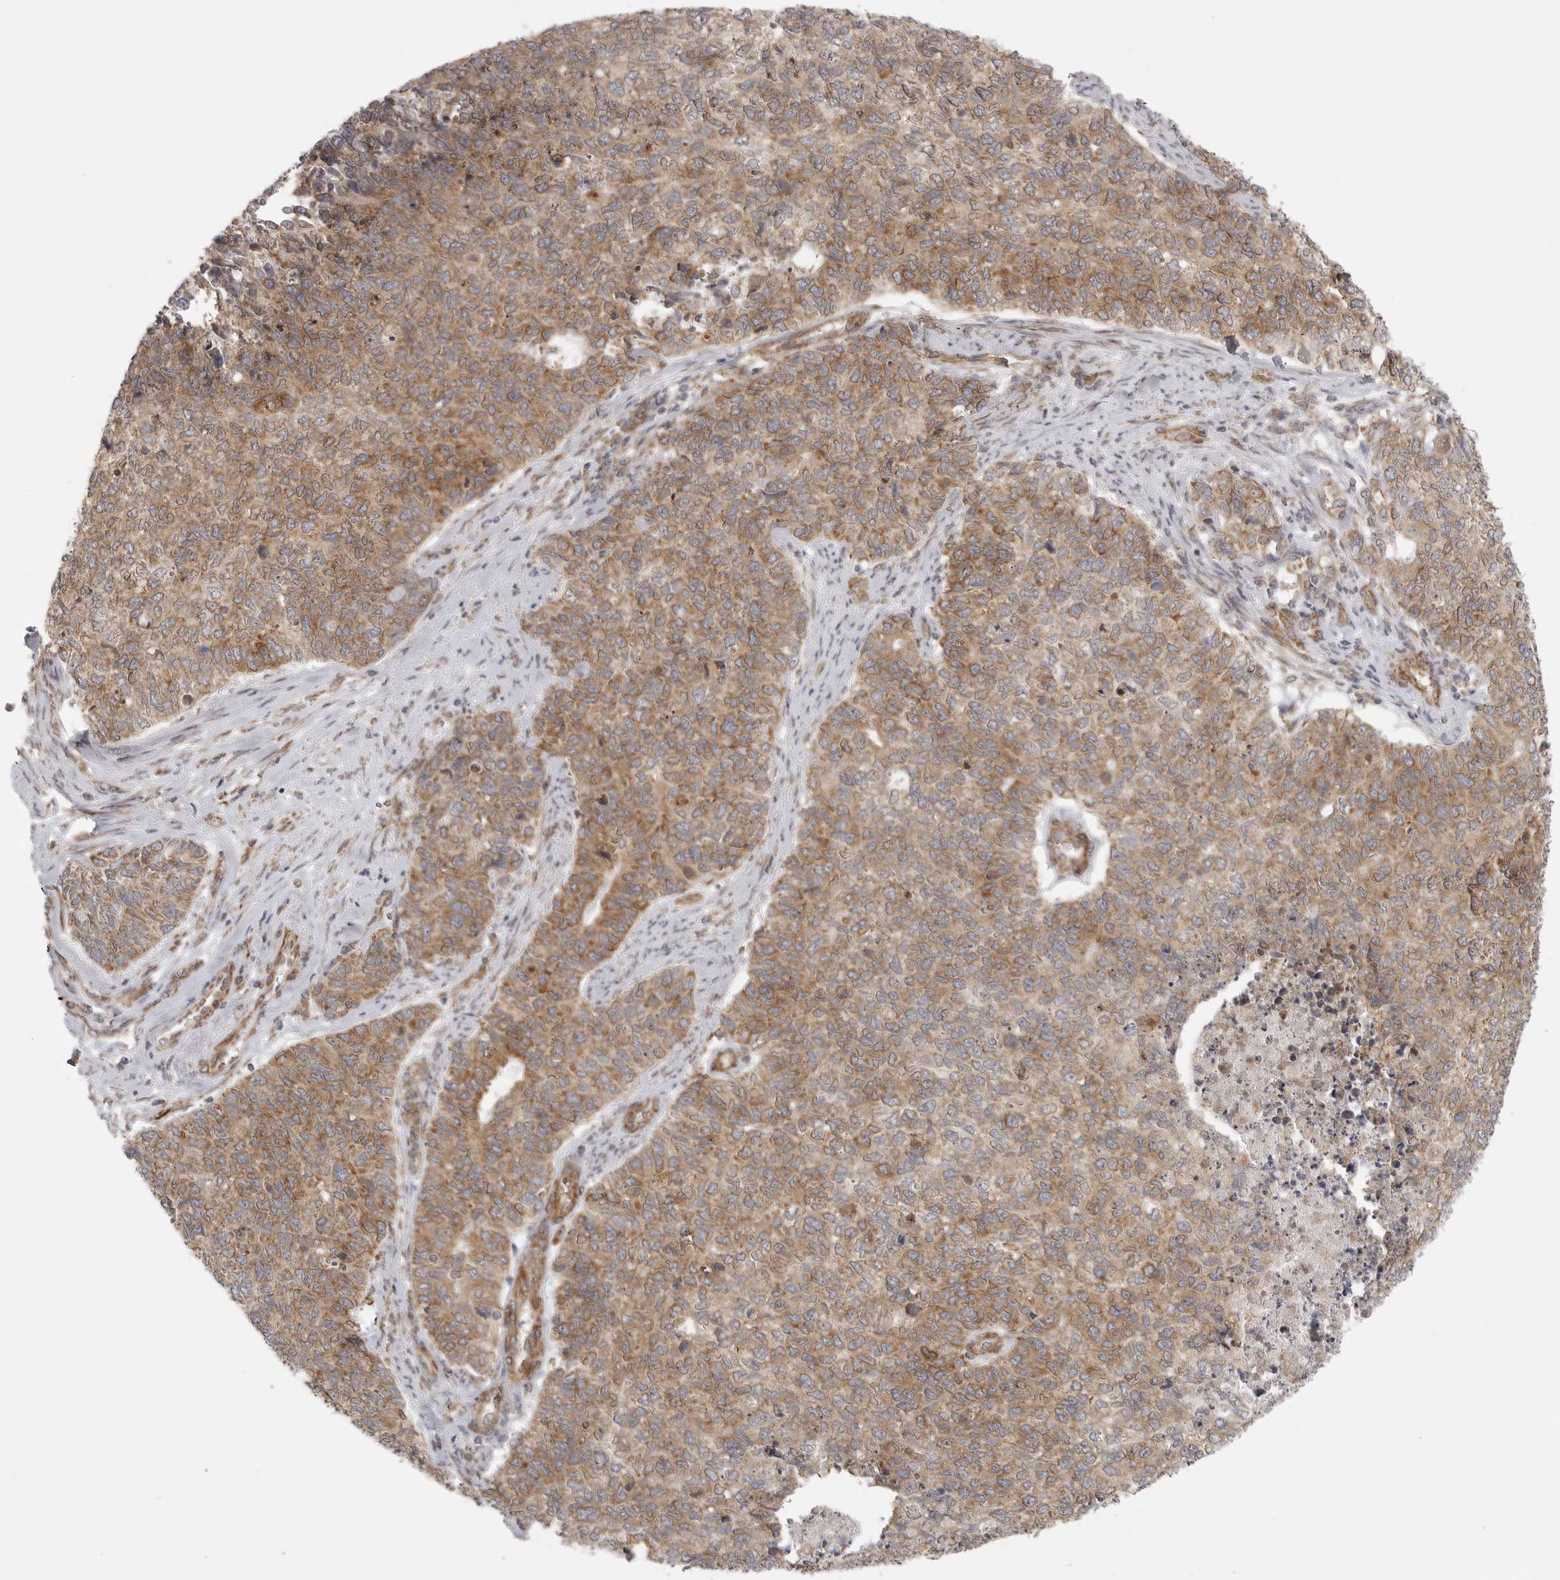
{"staining": {"intensity": "moderate", "quantity": ">75%", "location": "cytoplasmic/membranous"}, "tissue": "cervical cancer", "cell_type": "Tumor cells", "image_type": "cancer", "snomed": [{"axis": "morphology", "description": "Squamous cell carcinoma, NOS"}, {"axis": "topography", "description": "Cervix"}], "caption": "High-magnification brightfield microscopy of cervical cancer (squamous cell carcinoma) stained with DAB (brown) and counterstained with hematoxylin (blue). tumor cells exhibit moderate cytoplasmic/membranous staining is appreciated in about>75% of cells. Nuclei are stained in blue.", "gene": "CERS2", "patient": {"sex": "female", "age": 63}}